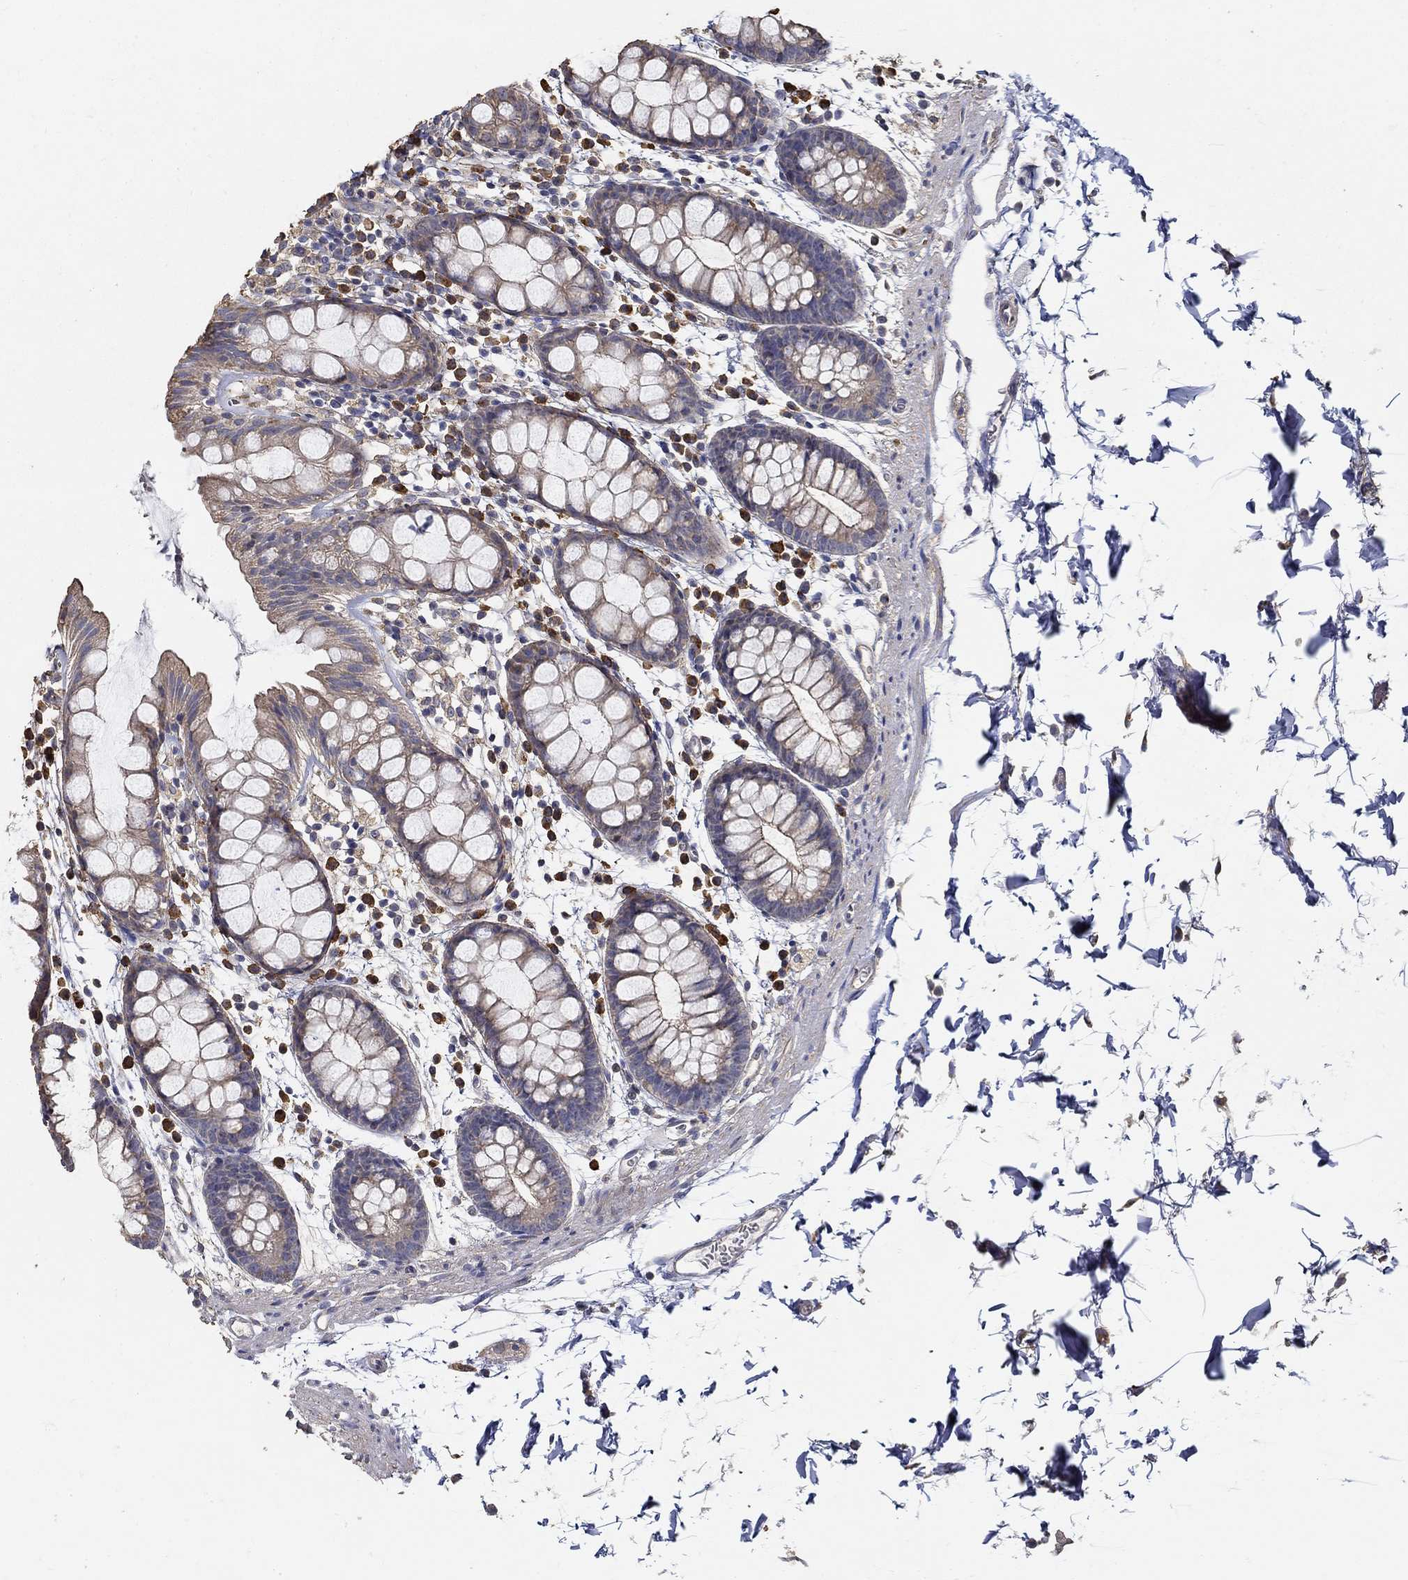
{"staining": {"intensity": "moderate", "quantity": "25%-75%", "location": "cytoplasmic/membranous"}, "tissue": "rectum", "cell_type": "Glandular cells", "image_type": "normal", "snomed": [{"axis": "morphology", "description": "Normal tissue, NOS"}, {"axis": "topography", "description": "Rectum"}], "caption": "Immunohistochemical staining of benign rectum demonstrates medium levels of moderate cytoplasmic/membranous staining in approximately 25%-75% of glandular cells.", "gene": "EMILIN3", "patient": {"sex": "male", "age": 57}}